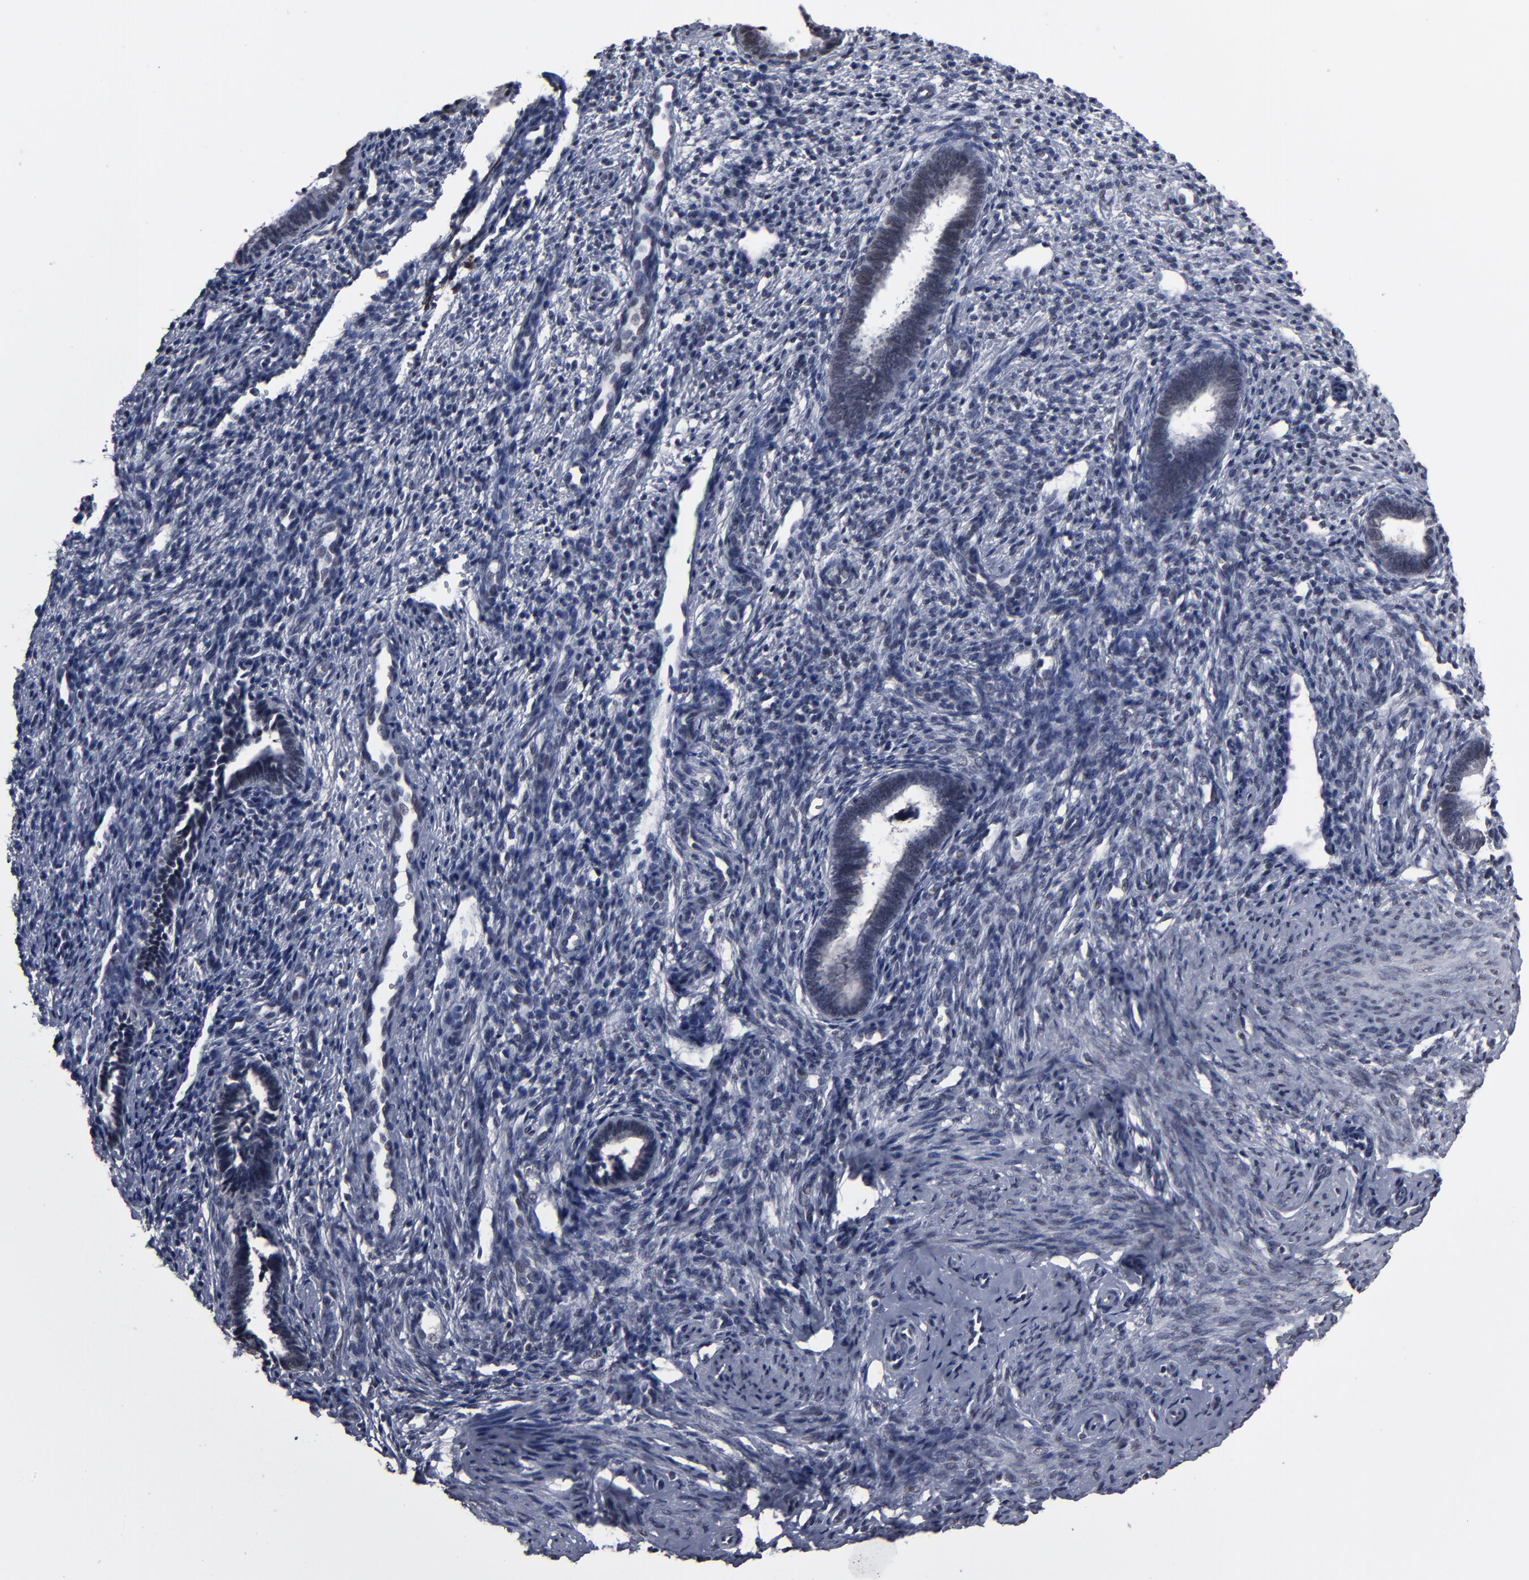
{"staining": {"intensity": "negative", "quantity": "none", "location": "none"}, "tissue": "endometrium", "cell_type": "Cells in endometrial stroma", "image_type": "normal", "snomed": [{"axis": "morphology", "description": "Normal tissue, NOS"}, {"axis": "topography", "description": "Endometrium"}], "caption": "The photomicrograph demonstrates no staining of cells in endometrial stroma in unremarkable endometrium. Nuclei are stained in blue.", "gene": "SSRP1", "patient": {"sex": "female", "age": 27}}